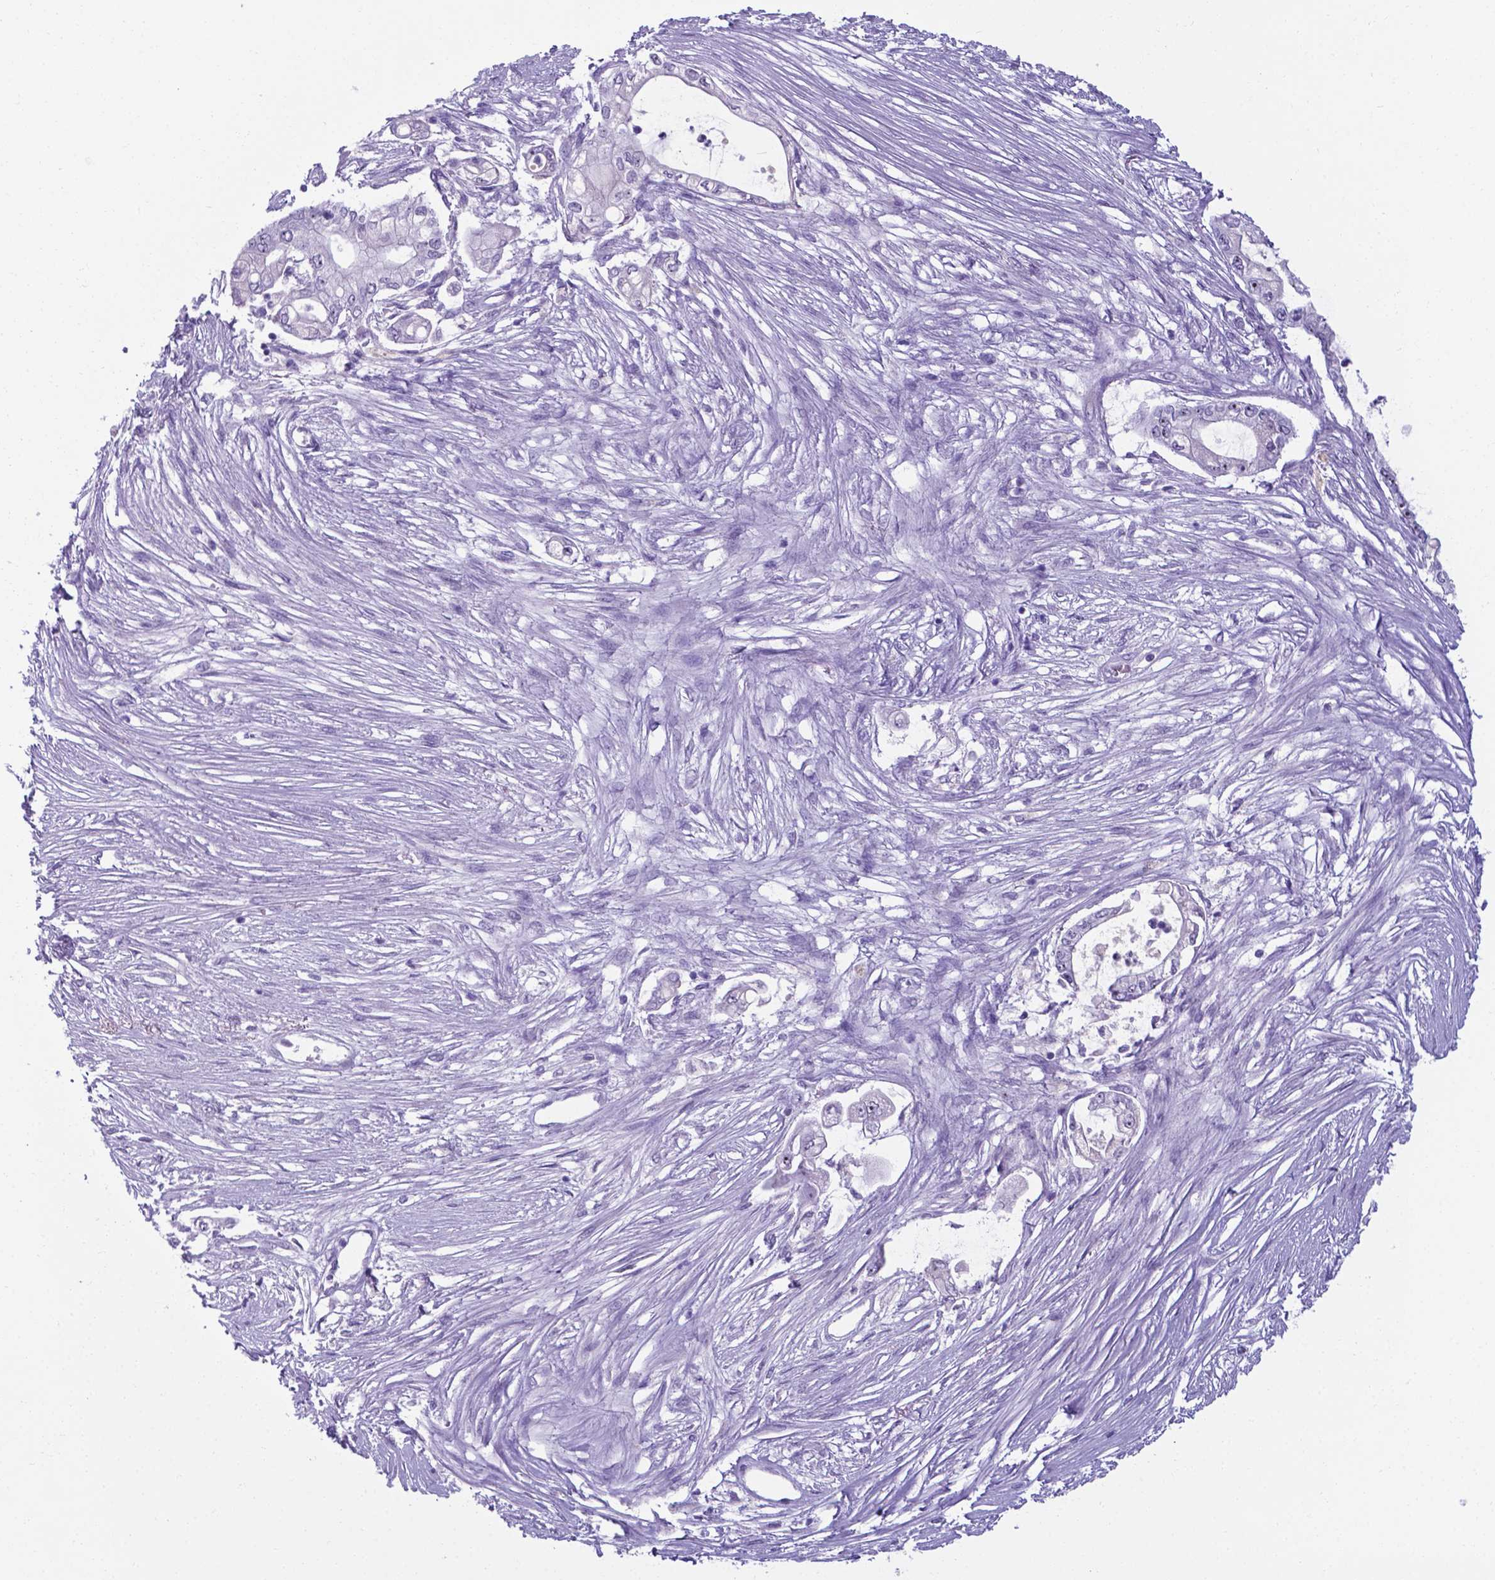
{"staining": {"intensity": "negative", "quantity": "none", "location": "none"}, "tissue": "pancreatic cancer", "cell_type": "Tumor cells", "image_type": "cancer", "snomed": [{"axis": "morphology", "description": "Adenocarcinoma, NOS"}, {"axis": "topography", "description": "Pancreas"}], "caption": "Tumor cells show no significant protein staining in pancreatic cancer (adenocarcinoma).", "gene": "AP5B1", "patient": {"sex": "female", "age": 69}}